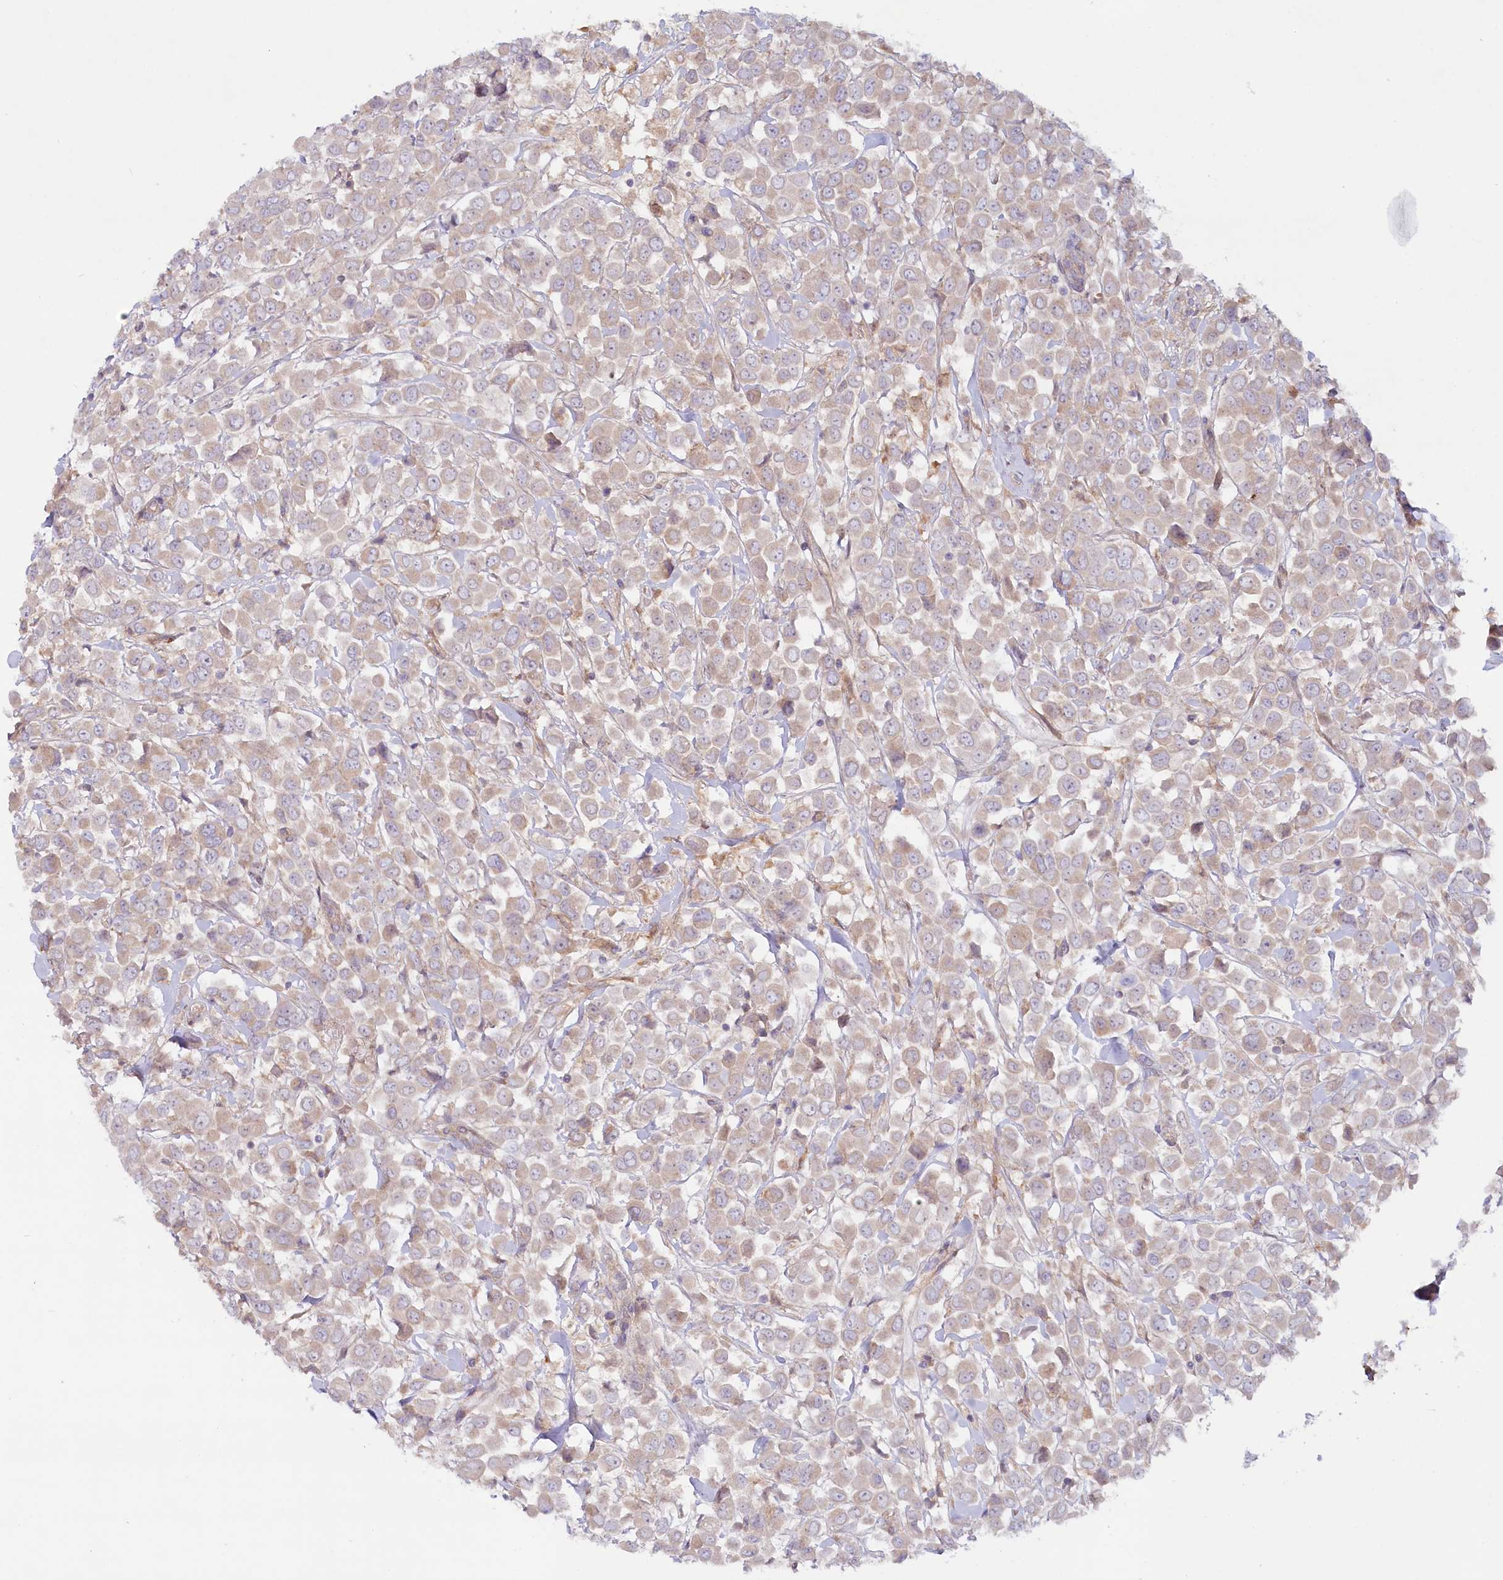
{"staining": {"intensity": "weak", "quantity": "<25%", "location": "cytoplasmic/membranous"}, "tissue": "breast cancer", "cell_type": "Tumor cells", "image_type": "cancer", "snomed": [{"axis": "morphology", "description": "Duct carcinoma"}, {"axis": "topography", "description": "Breast"}], "caption": "Tumor cells show no significant protein positivity in breast cancer.", "gene": "TNIP1", "patient": {"sex": "female", "age": 61}}